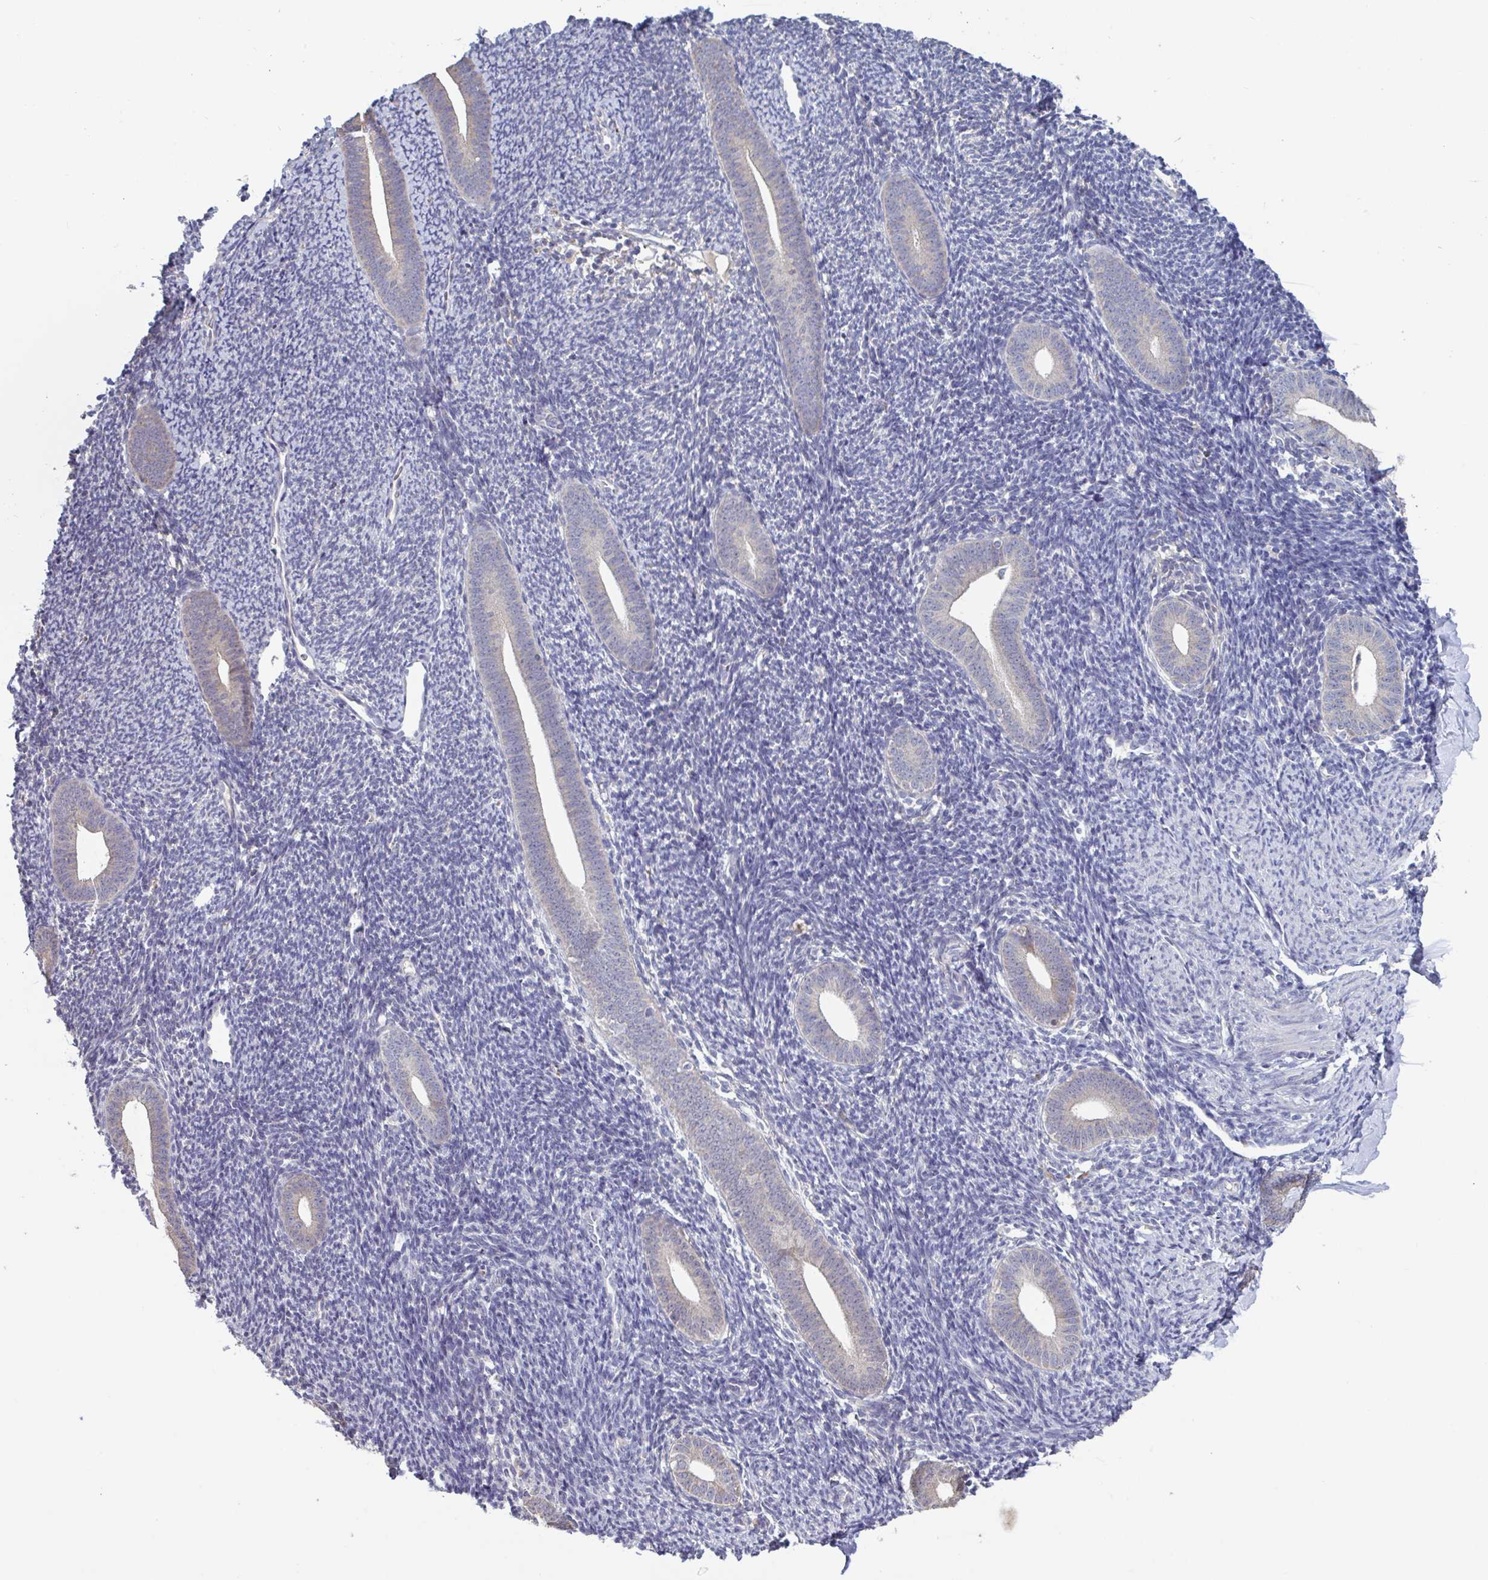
{"staining": {"intensity": "negative", "quantity": "none", "location": "none"}, "tissue": "endometrium", "cell_type": "Cells in endometrial stroma", "image_type": "normal", "snomed": [{"axis": "morphology", "description": "Normal tissue, NOS"}, {"axis": "topography", "description": "Endometrium"}], "caption": "Immunohistochemistry (IHC) image of benign endometrium: endometrium stained with DAB (3,3'-diaminobenzidine) reveals no significant protein expression in cells in endometrial stroma.", "gene": "CD1E", "patient": {"sex": "female", "age": 39}}